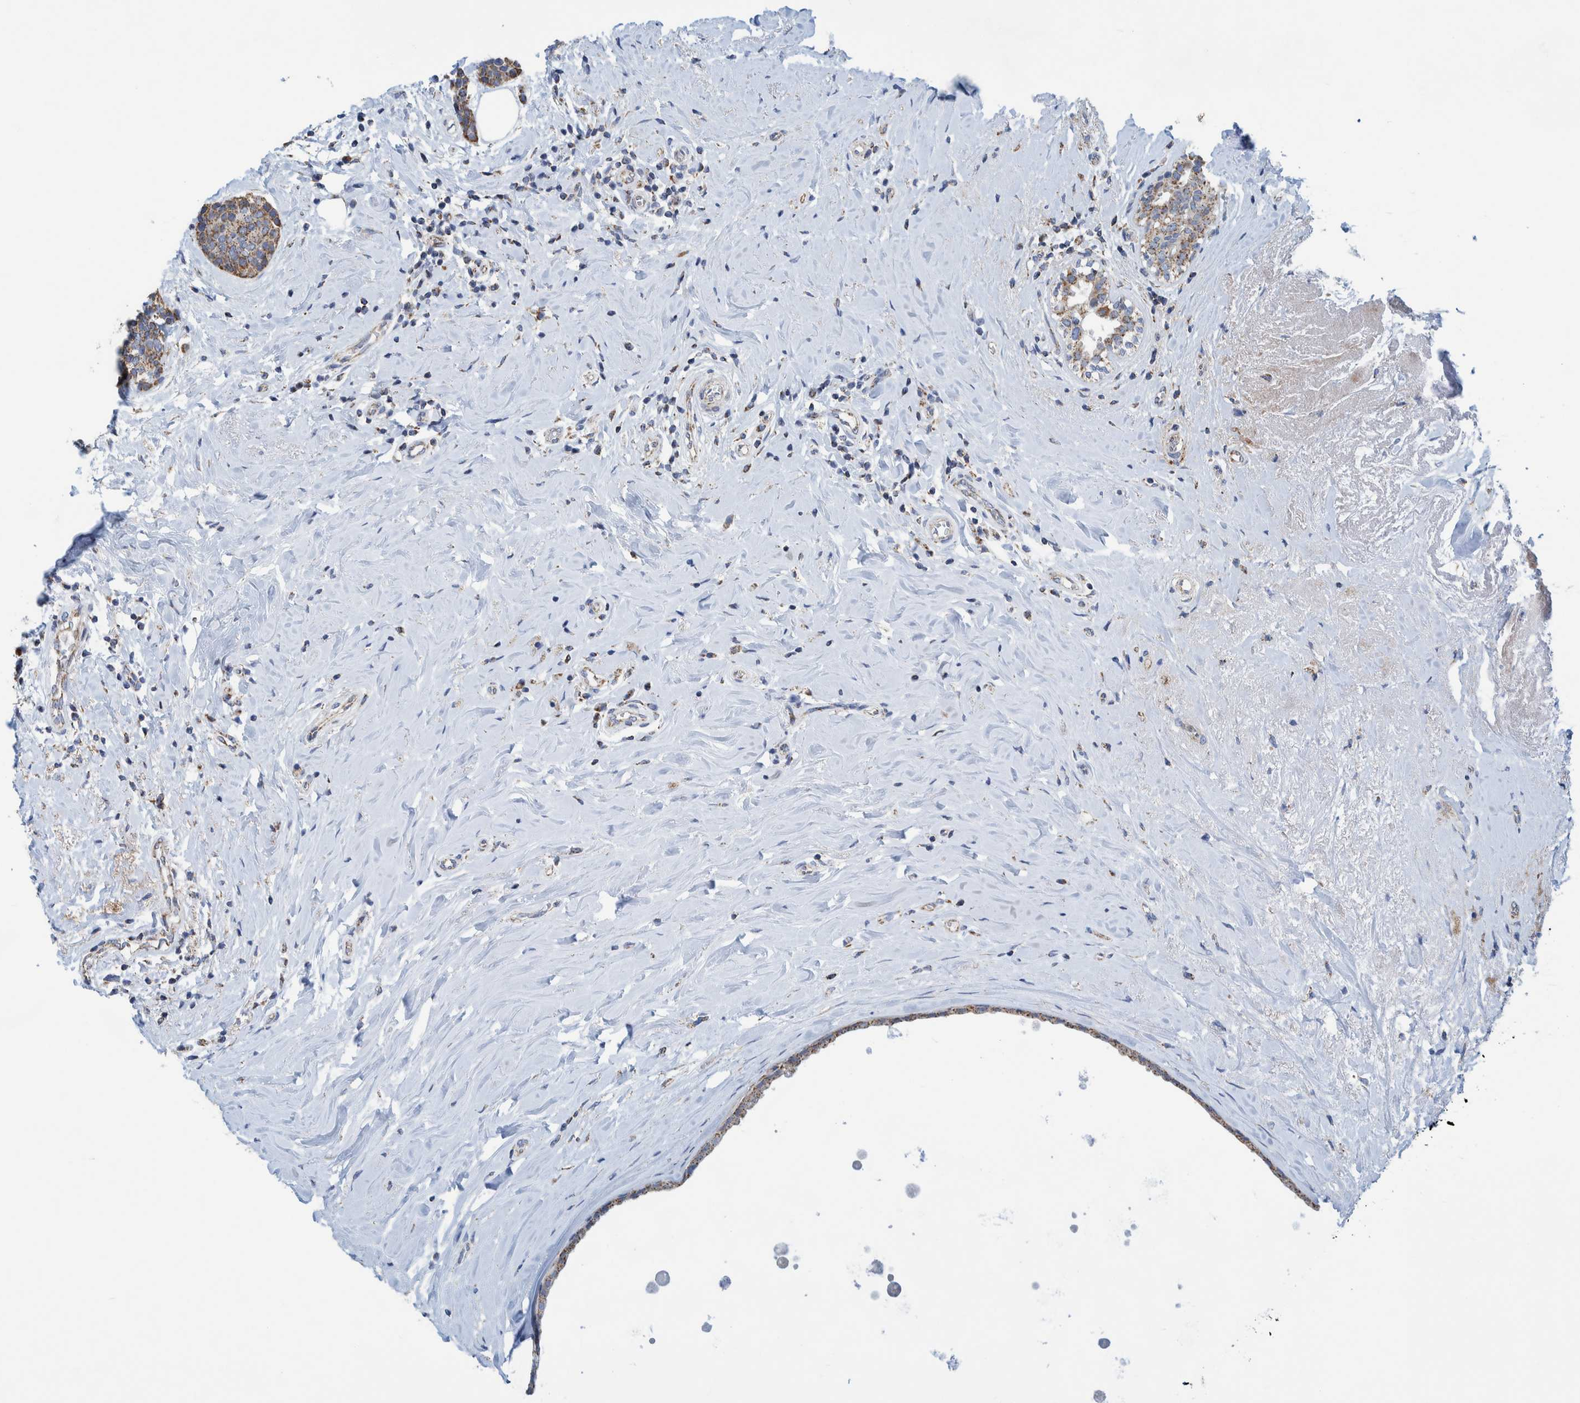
{"staining": {"intensity": "moderate", "quantity": "25%-75%", "location": "cytoplasmic/membranous"}, "tissue": "breast cancer", "cell_type": "Tumor cells", "image_type": "cancer", "snomed": [{"axis": "morphology", "description": "Duct carcinoma"}, {"axis": "topography", "description": "Breast"}], "caption": "IHC image of breast infiltrating ductal carcinoma stained for a protein (brown), which displays medium levels of moderate cytoplasmic/membranous staining in approximately 25%-75% of tumor cells.", "gene": "MRPS7", "patient": {"sex": "female", "age": 55}}